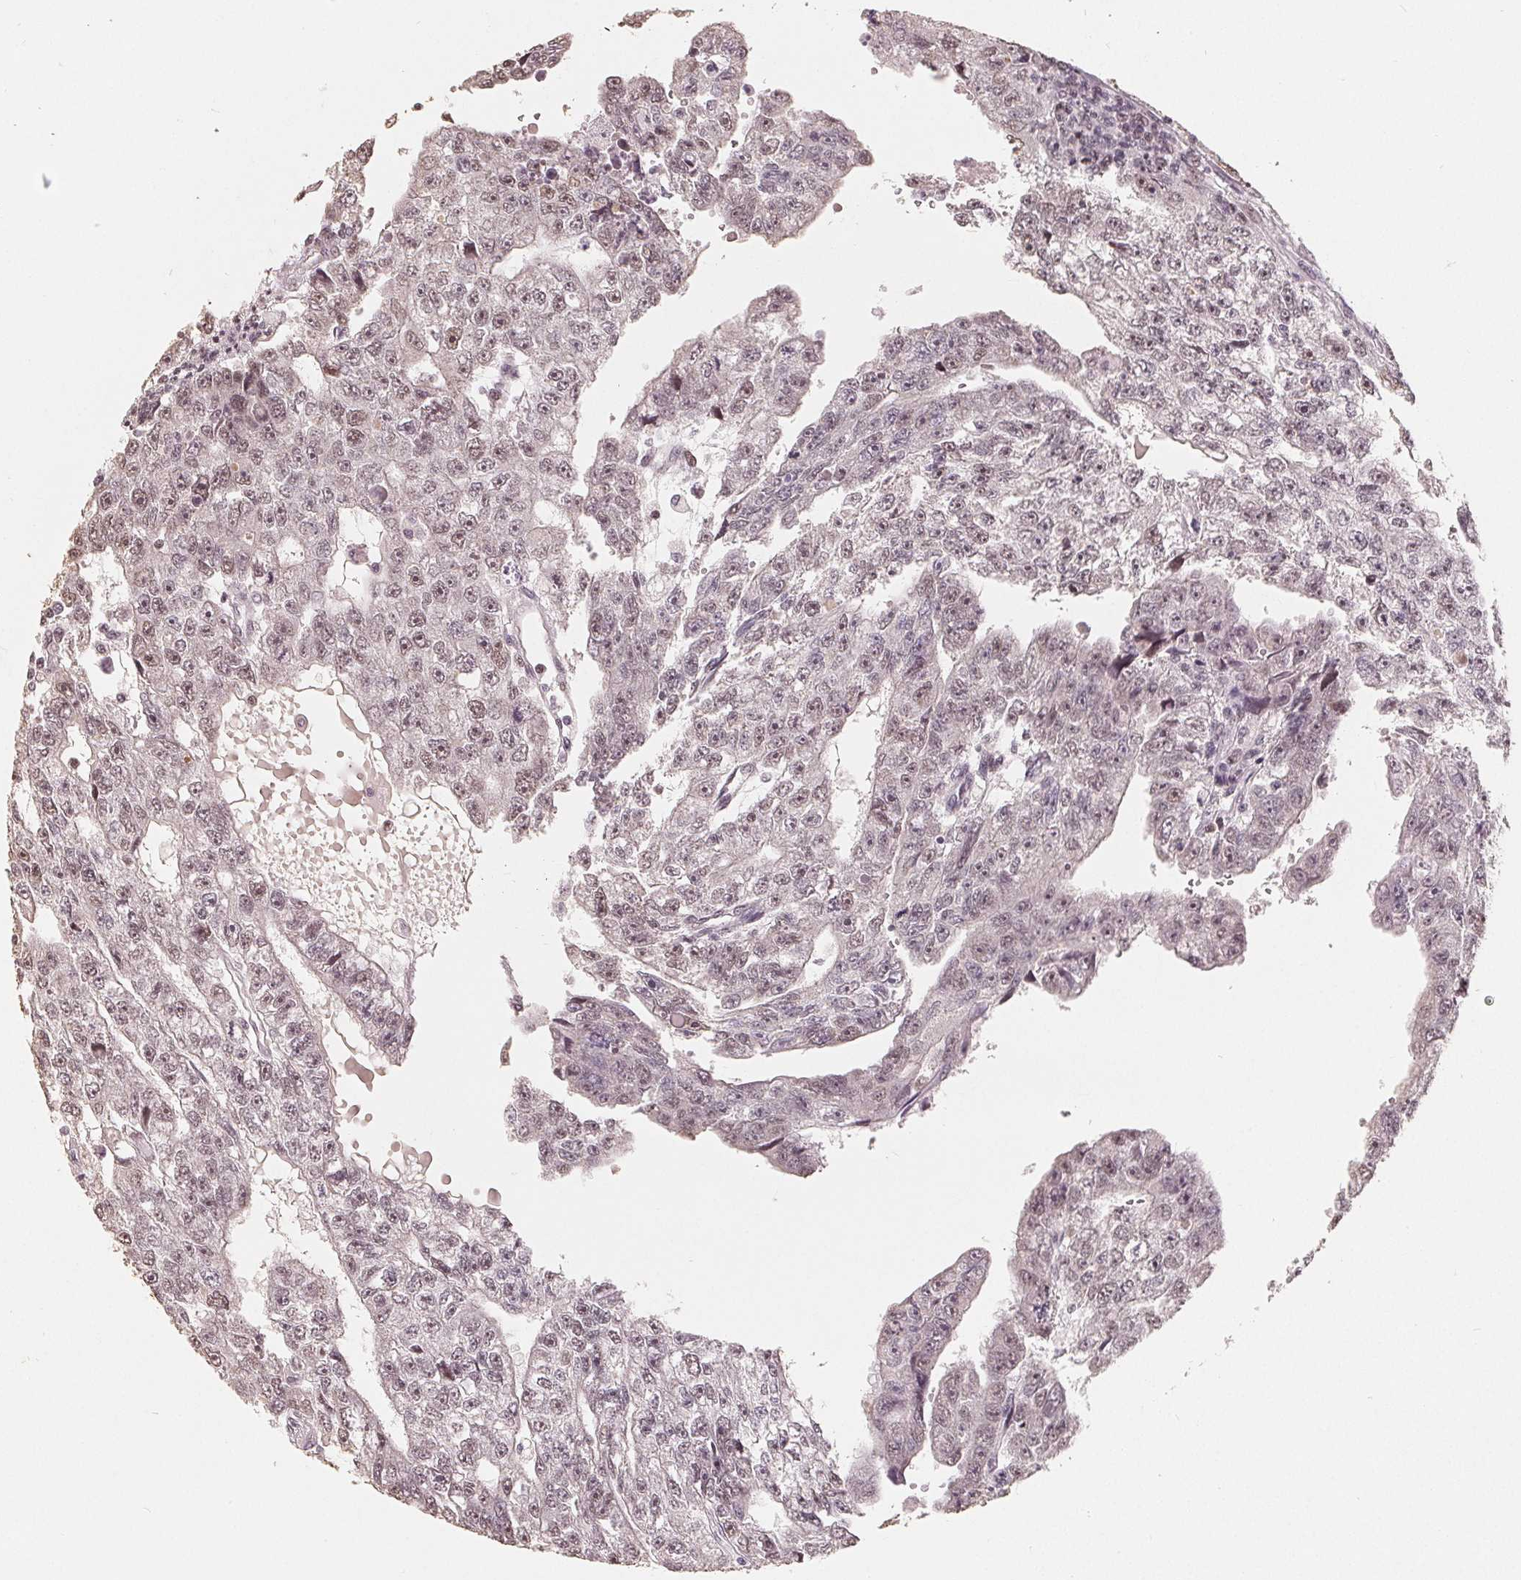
{"staining": {"intensity": "weak", "quantity": "25%-75%", "location": "nuclear"}, "tissue": "testis cancer", "cell_type": "Tumor cells", "image_type": "cancer", "snomed": [{"axis": "morphology", "description": "Carcinoma, Embryonal, NOS"}, {"axis": "topography", "description": "Testis"}], "caption": "Immunohistochemistry of human testis embryonal carcinoma demonstrates low levels of weak nuclear expression in about 25%-75% of tumor cells.", "gene": "CCDC138", "patient": {"sex": "male", "age": 20}}